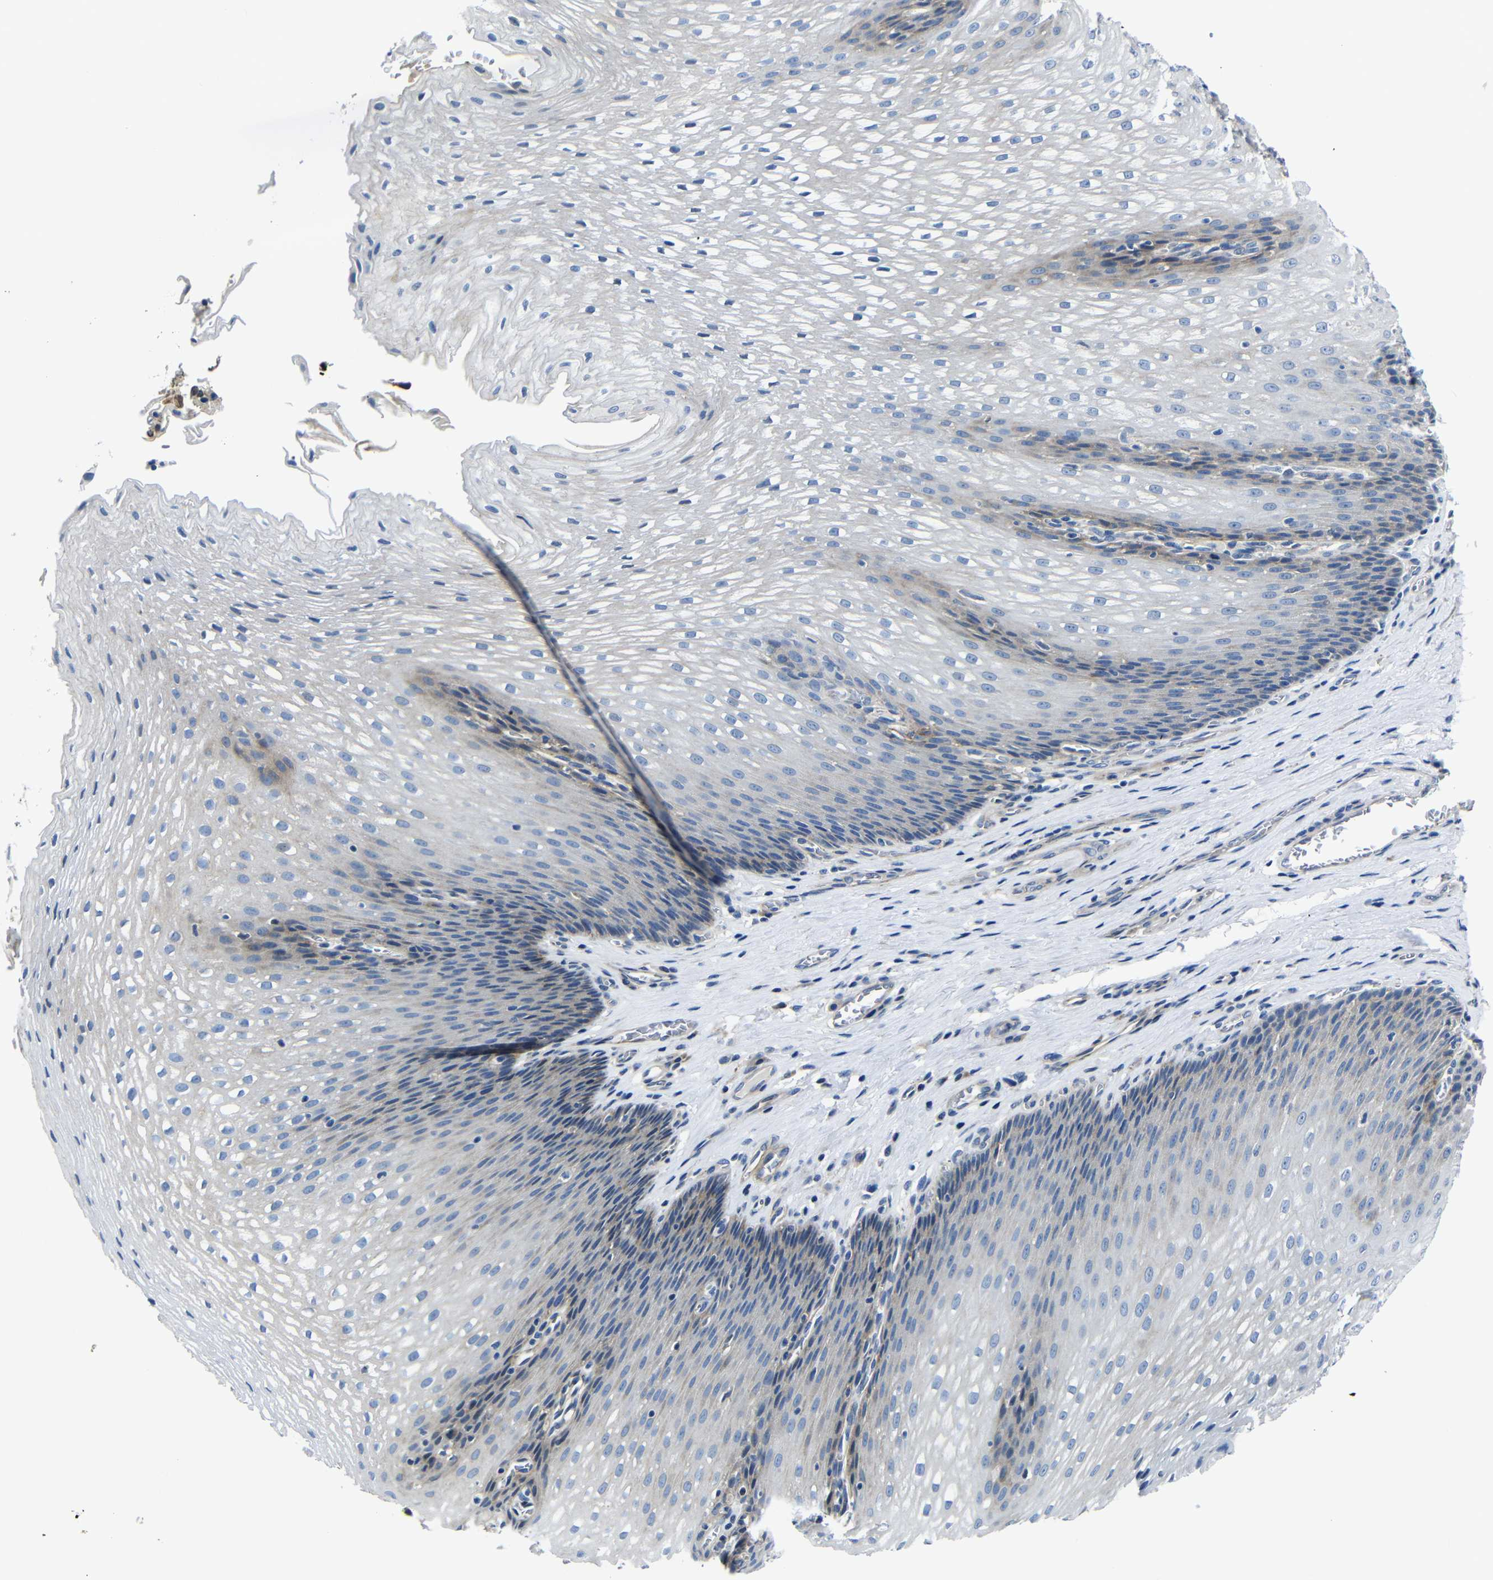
{"staining": {"intensity": "weak", "quantity": "<25%", "location": "cytoplasmic/membranous"}, "tissue": "esophagus", "cell_type": "Squamous epithelial cells", "image_type": "normal", "snomed": [{"axis": "morphology", "description": "Normal tissue, NOS"}, {"axis": "topography", "description": "Esophagus"}], "caption": "An image of human esophagus is negative for staining in squamous epithelial cells. Brightfield microscopy of immunohistochemistry (IHC) stained with DAB (3,3'-diaminobenzidine) (brown) and hematoxylin (blue), captured at high magnification.", "gene": "AFDN", "patient": {"sex": "male", "age": 48}}